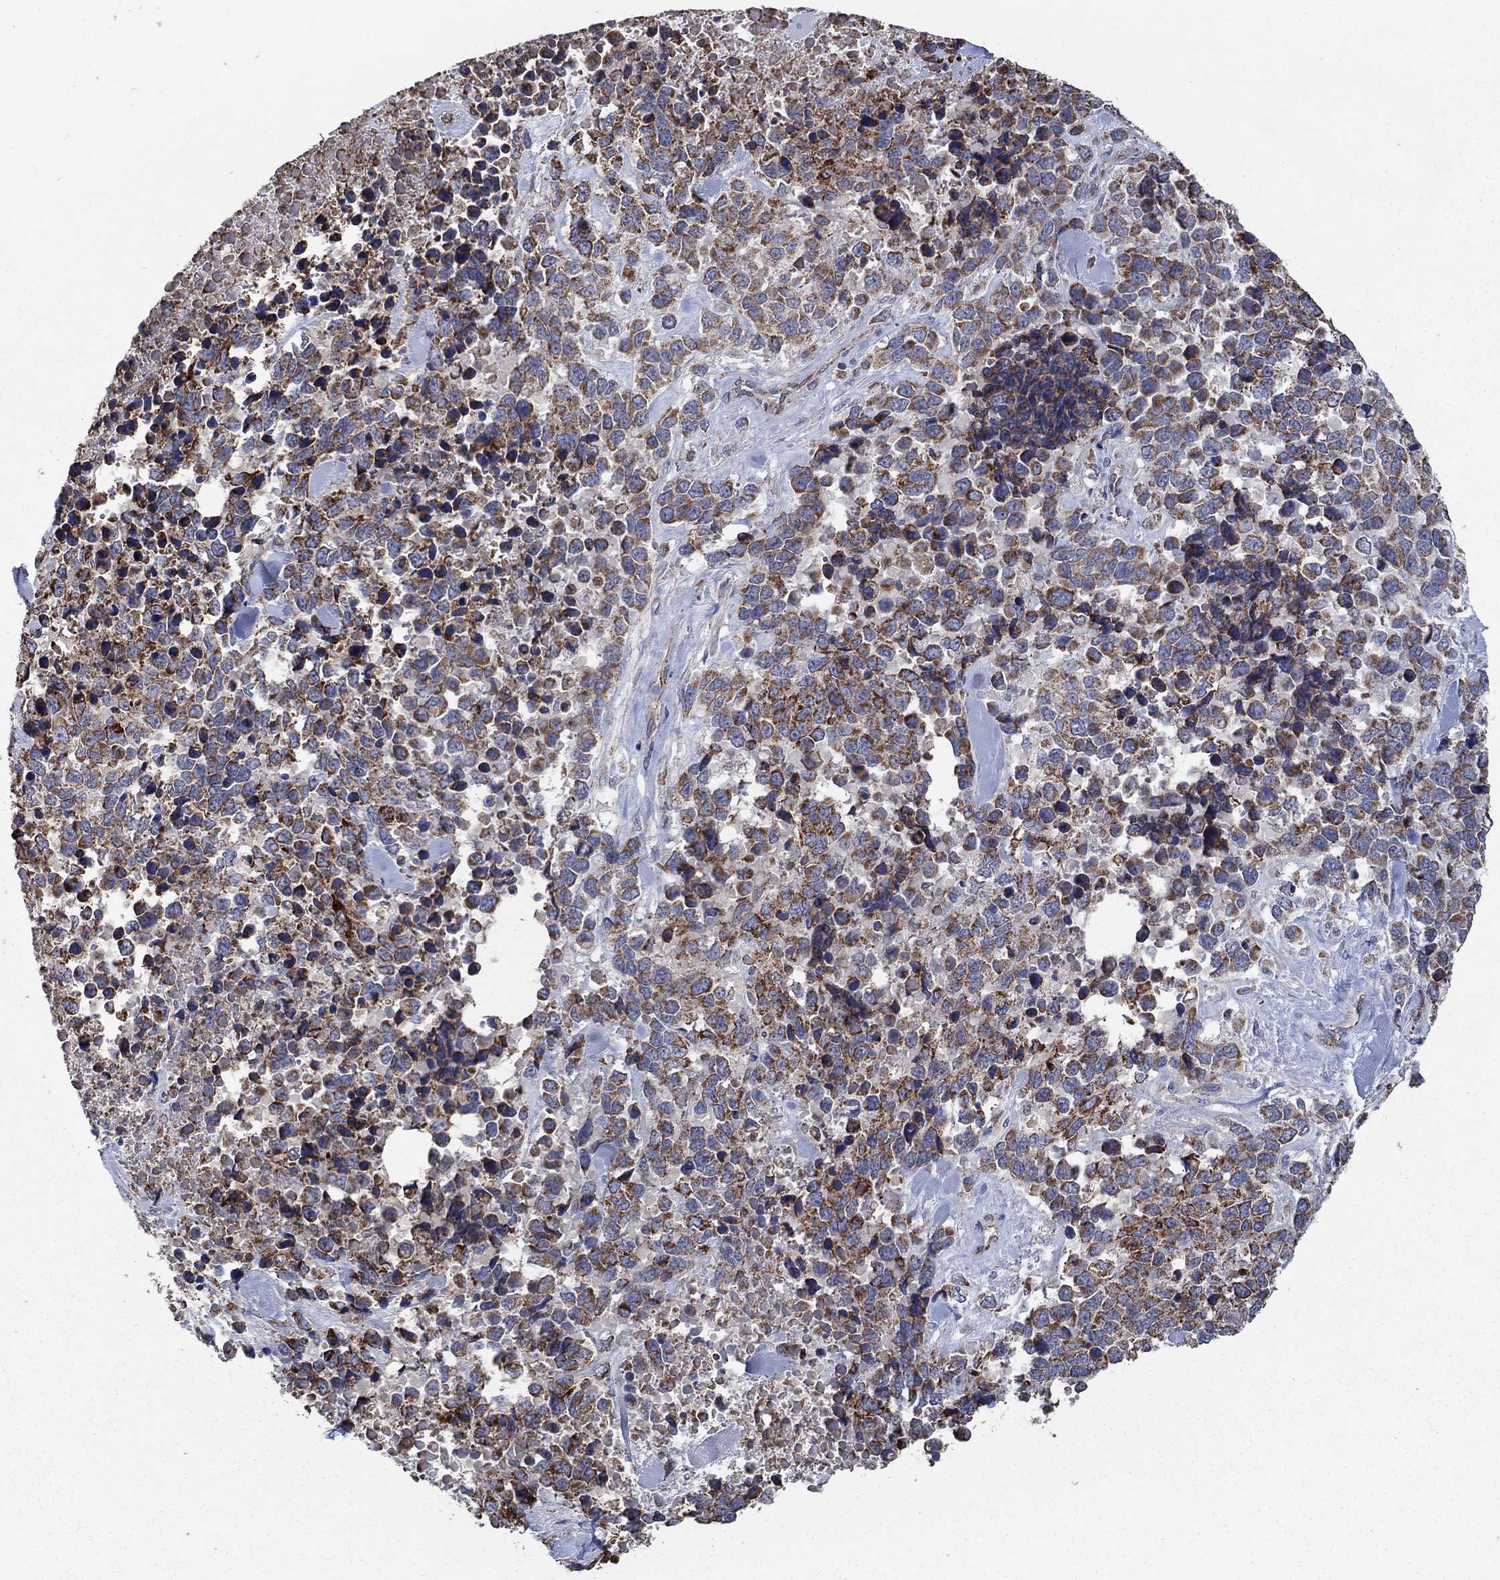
{"staining": {"intensity": "strong", "quantity": "25%-75%", "location": "cytoplasmic/membranous"}, "tissue": "melanoma", "cell_type": "Tumor cells", "image_type": "cancer", "snomed": [{"axis": "morphology", "description": "Malignant melanoma, Metastatic site"}, {"axis": "topography", "description": "Skin"}], "caption": "Immunohistochemistry (DAB) staining of melanoma exhibits strong cytoplasmic/membranous protein staining in approximately 25%-75% of tumor cells.", "gene": "HID1", "patient": {"sex": "male", "age": 84}}